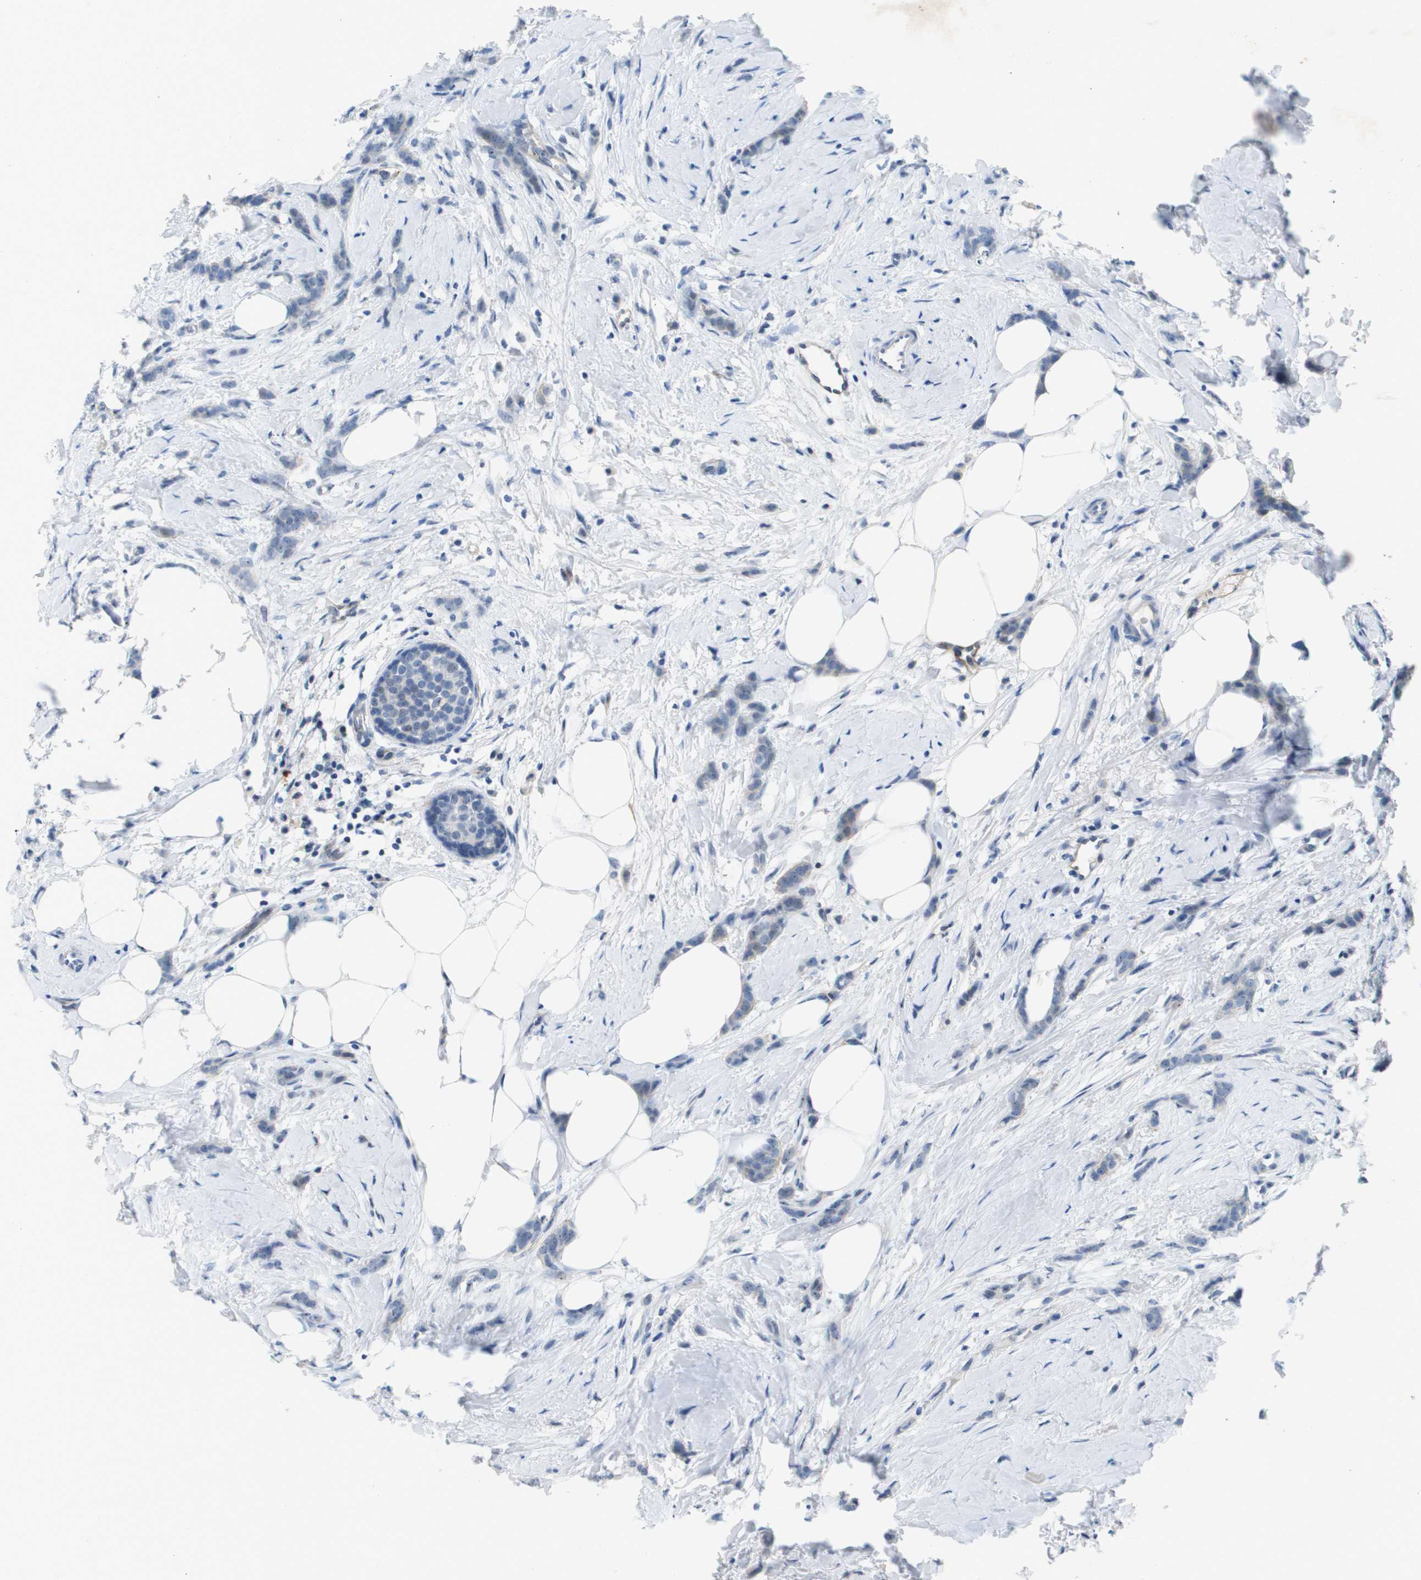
{"staining": {"intensity": "negative", "quantity": "none", "location": "none"}, "tissue": "breast cancer", "cell_type": "Tumor cells", "image_type": "cancer", "snomed": [{"axis": "morphology", "description": "Lobular carcinoma, in situ"}, {"axis": "morphology", "description": "Lobular carcinoma"}, {"axis": "topography", "description": "Breast"}], "caption": "IHC of breast lobular carcinoma reveals no staining in tumor cells.", "gene": "ITGA6", "patient": {"sex": "female", "age": 41}}